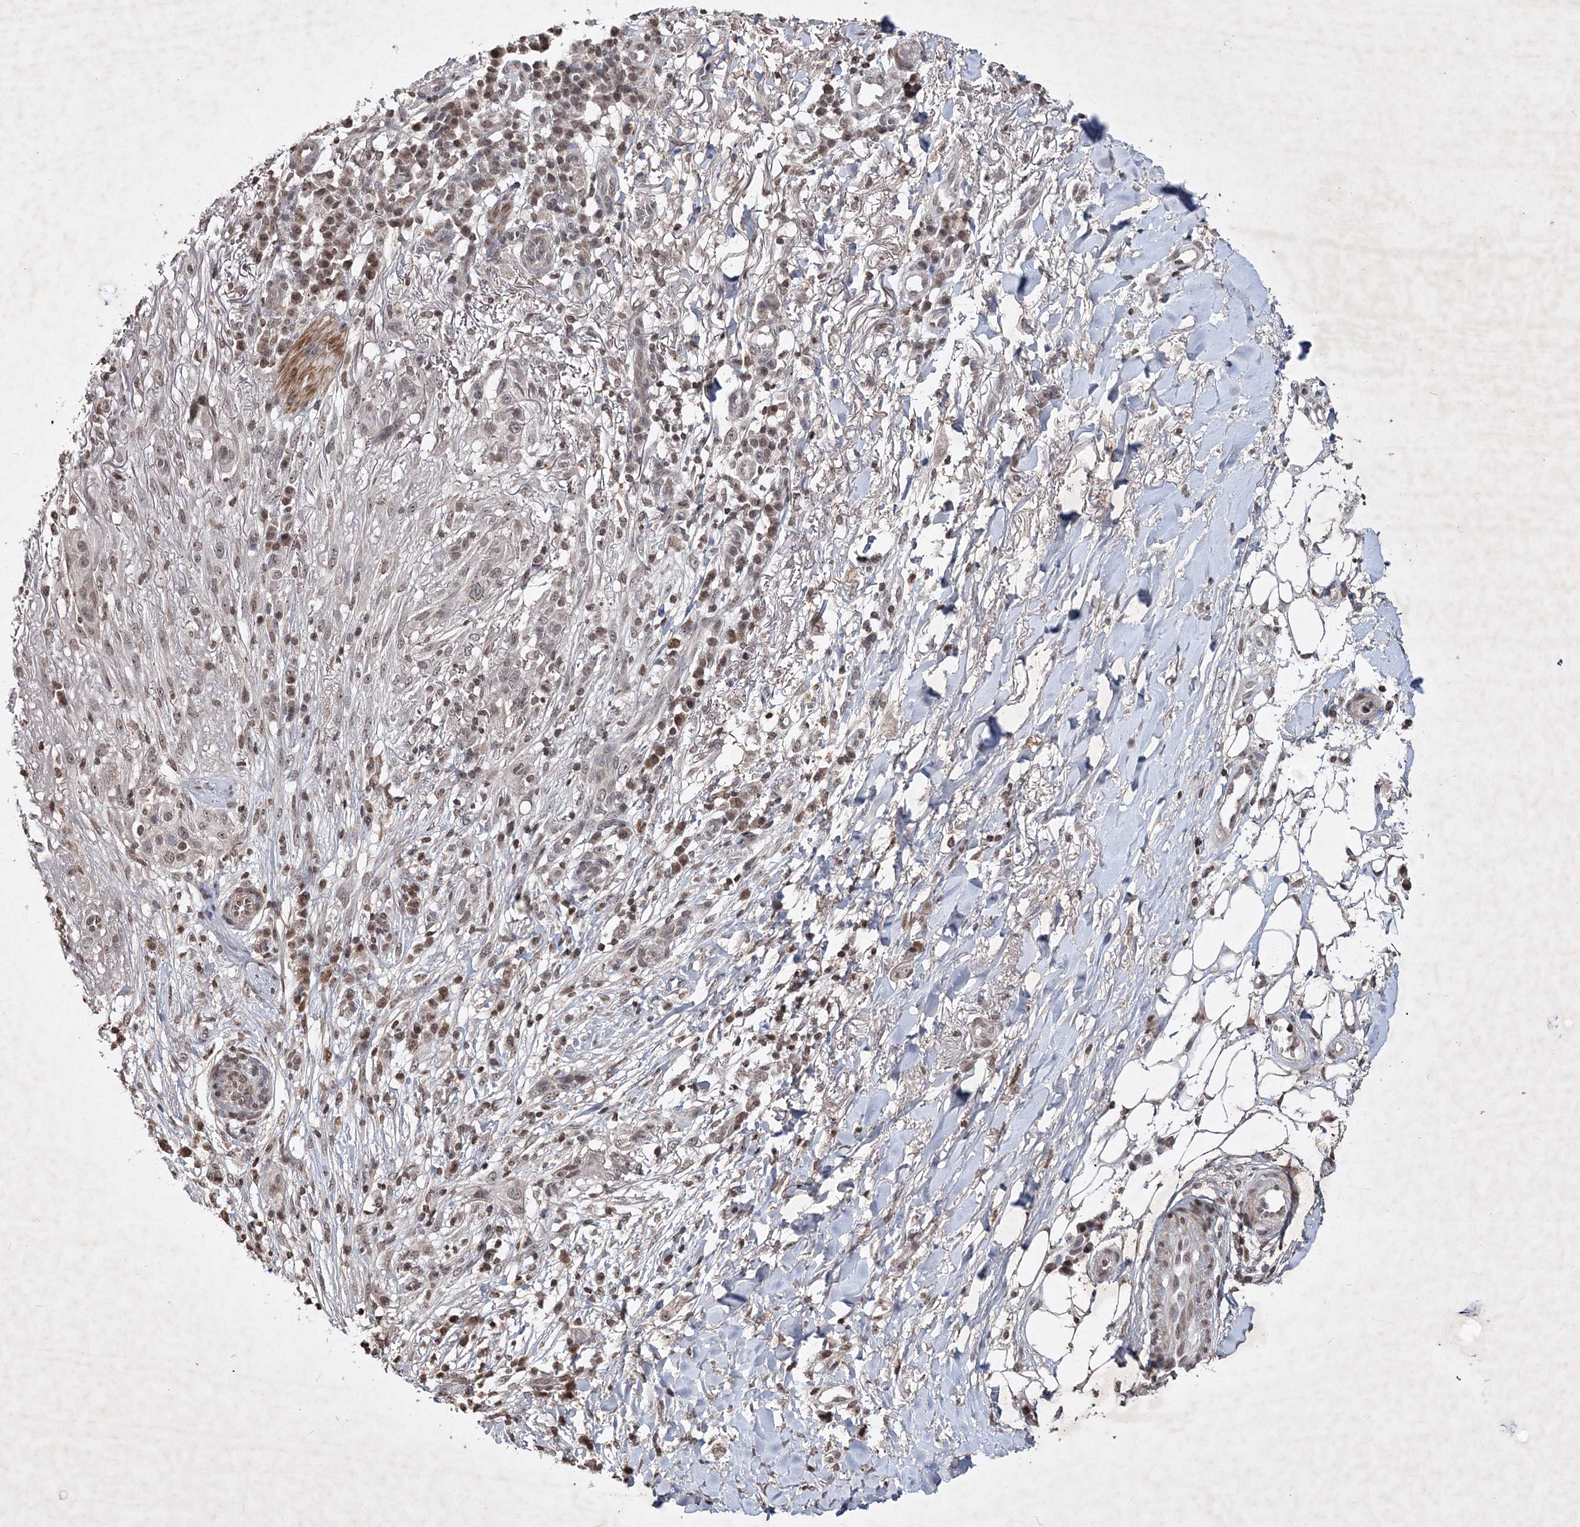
{"staining": {"intensity": "weak", "quantity": ">75%", "location": "nuclear"}, "tissue": "skin cancer", "cell_type": "Tumor cells", "image_type": "cancer", "snomed": [{"axis": "morphology", "description": "Normal tissue, NOS"}, {"axis": "morphology", "description": "Squamous cell carcinoma, NOS"}, {"axis": "topography", "description": "Skin"}], "caption": "Immunohistochemistry (IHC) photomicrograph of human skin cancer stained for a protein (brown), which shows low levels of weak nuclear staining in approximately >75% of tumor cells.", "gene": "SOWAHB", "patient": {"sex": "female", "age": 96}}